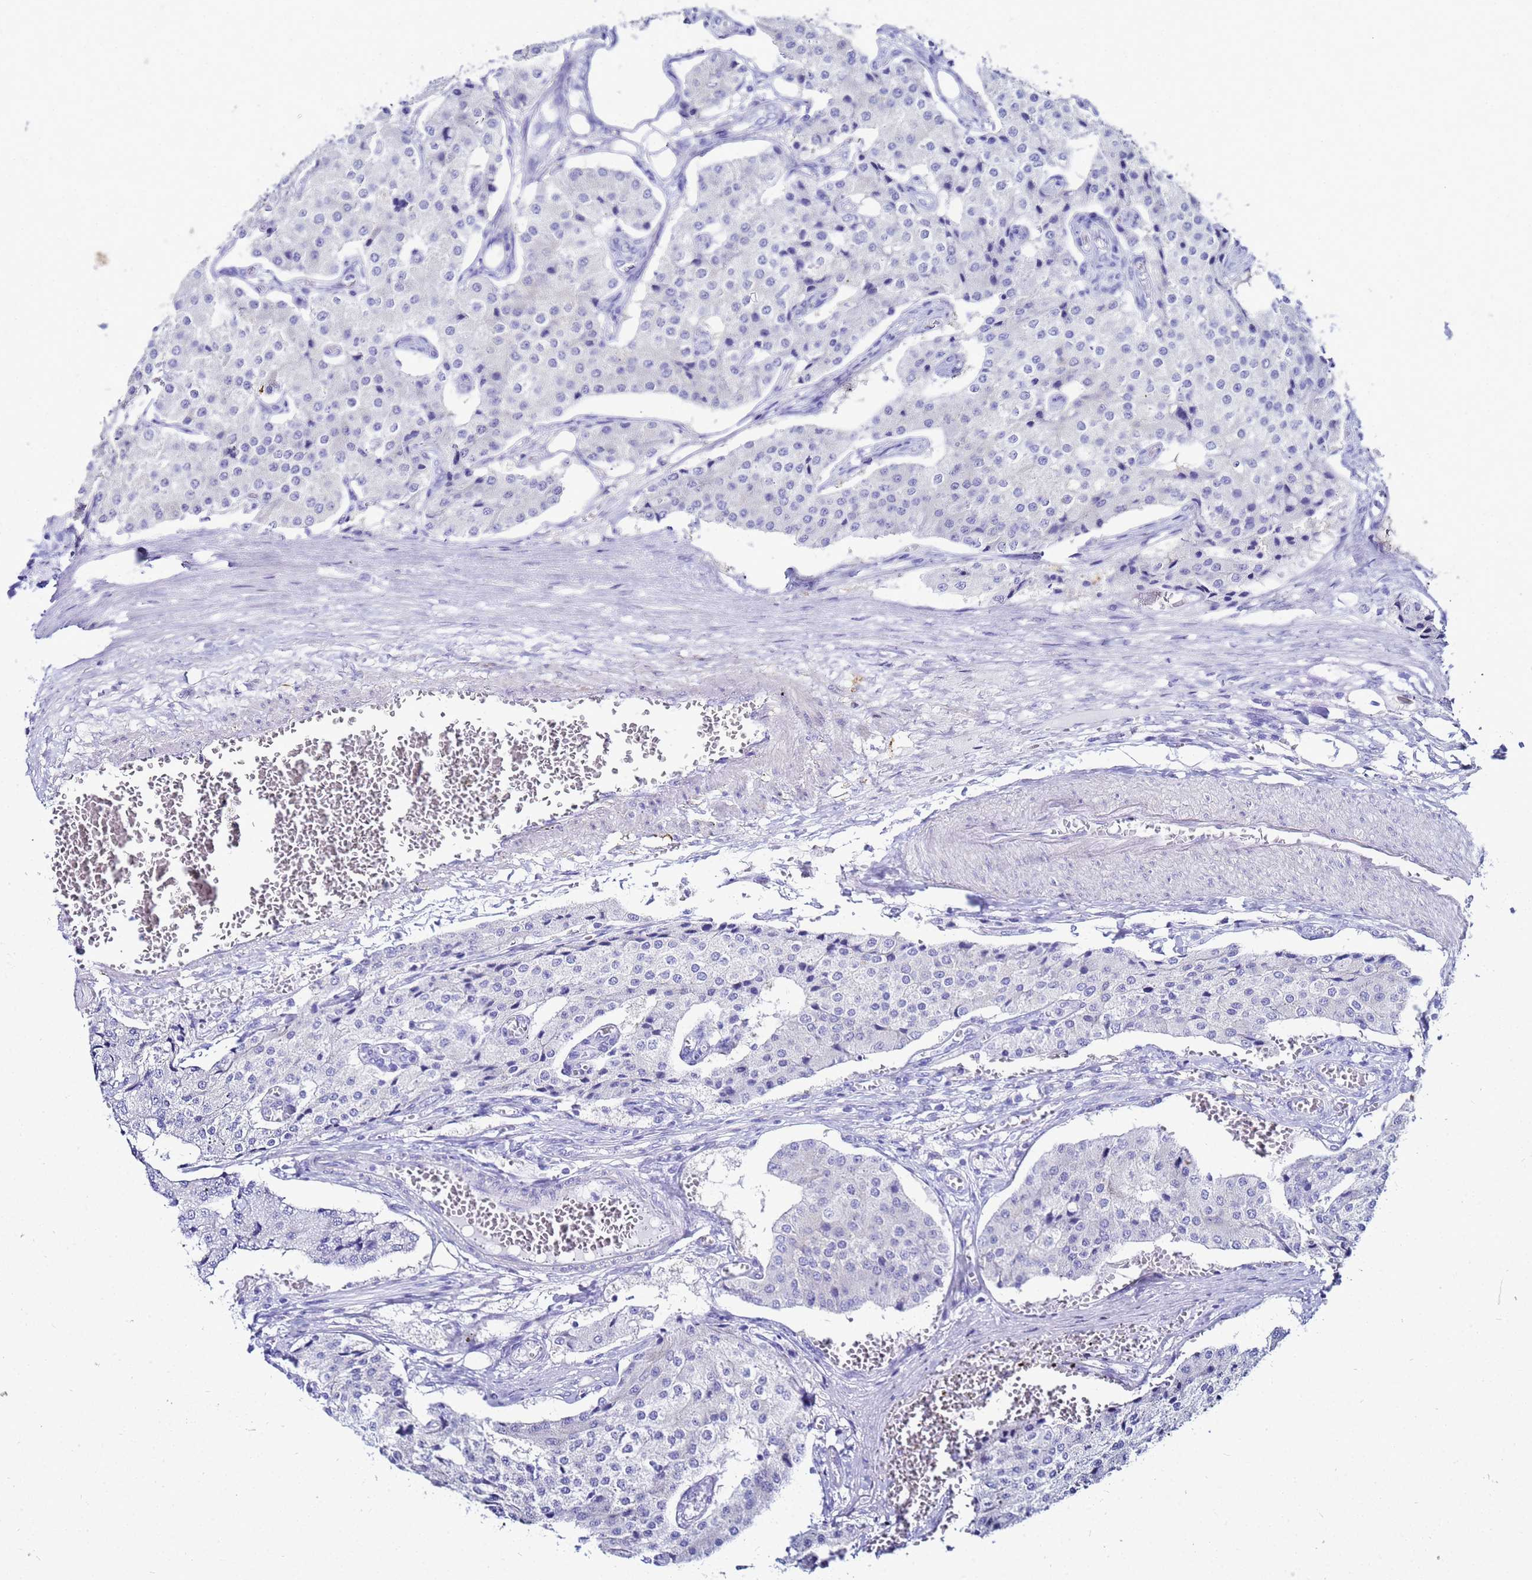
{"staining": {"intensity": "negative", "quantity": "none", "location": "none"}, "tissue": "carcinoid", "cell_type": "Tumor cells", "image_type": "cancer", "snomed": [{"axis": "morphology", "description": "Carcinoid, malignant, NOS"}, {"axis": "topography", "description": "Colon"}], "caption": "IHC photomicrograph of neoplastic tissue: carcinoid stained with DAB (3,3'-diaminobenzidine) reveals no significant protein staining in tumor cells.", "gene": "CKB", "patient": {"sex": "female", "age": 52}}